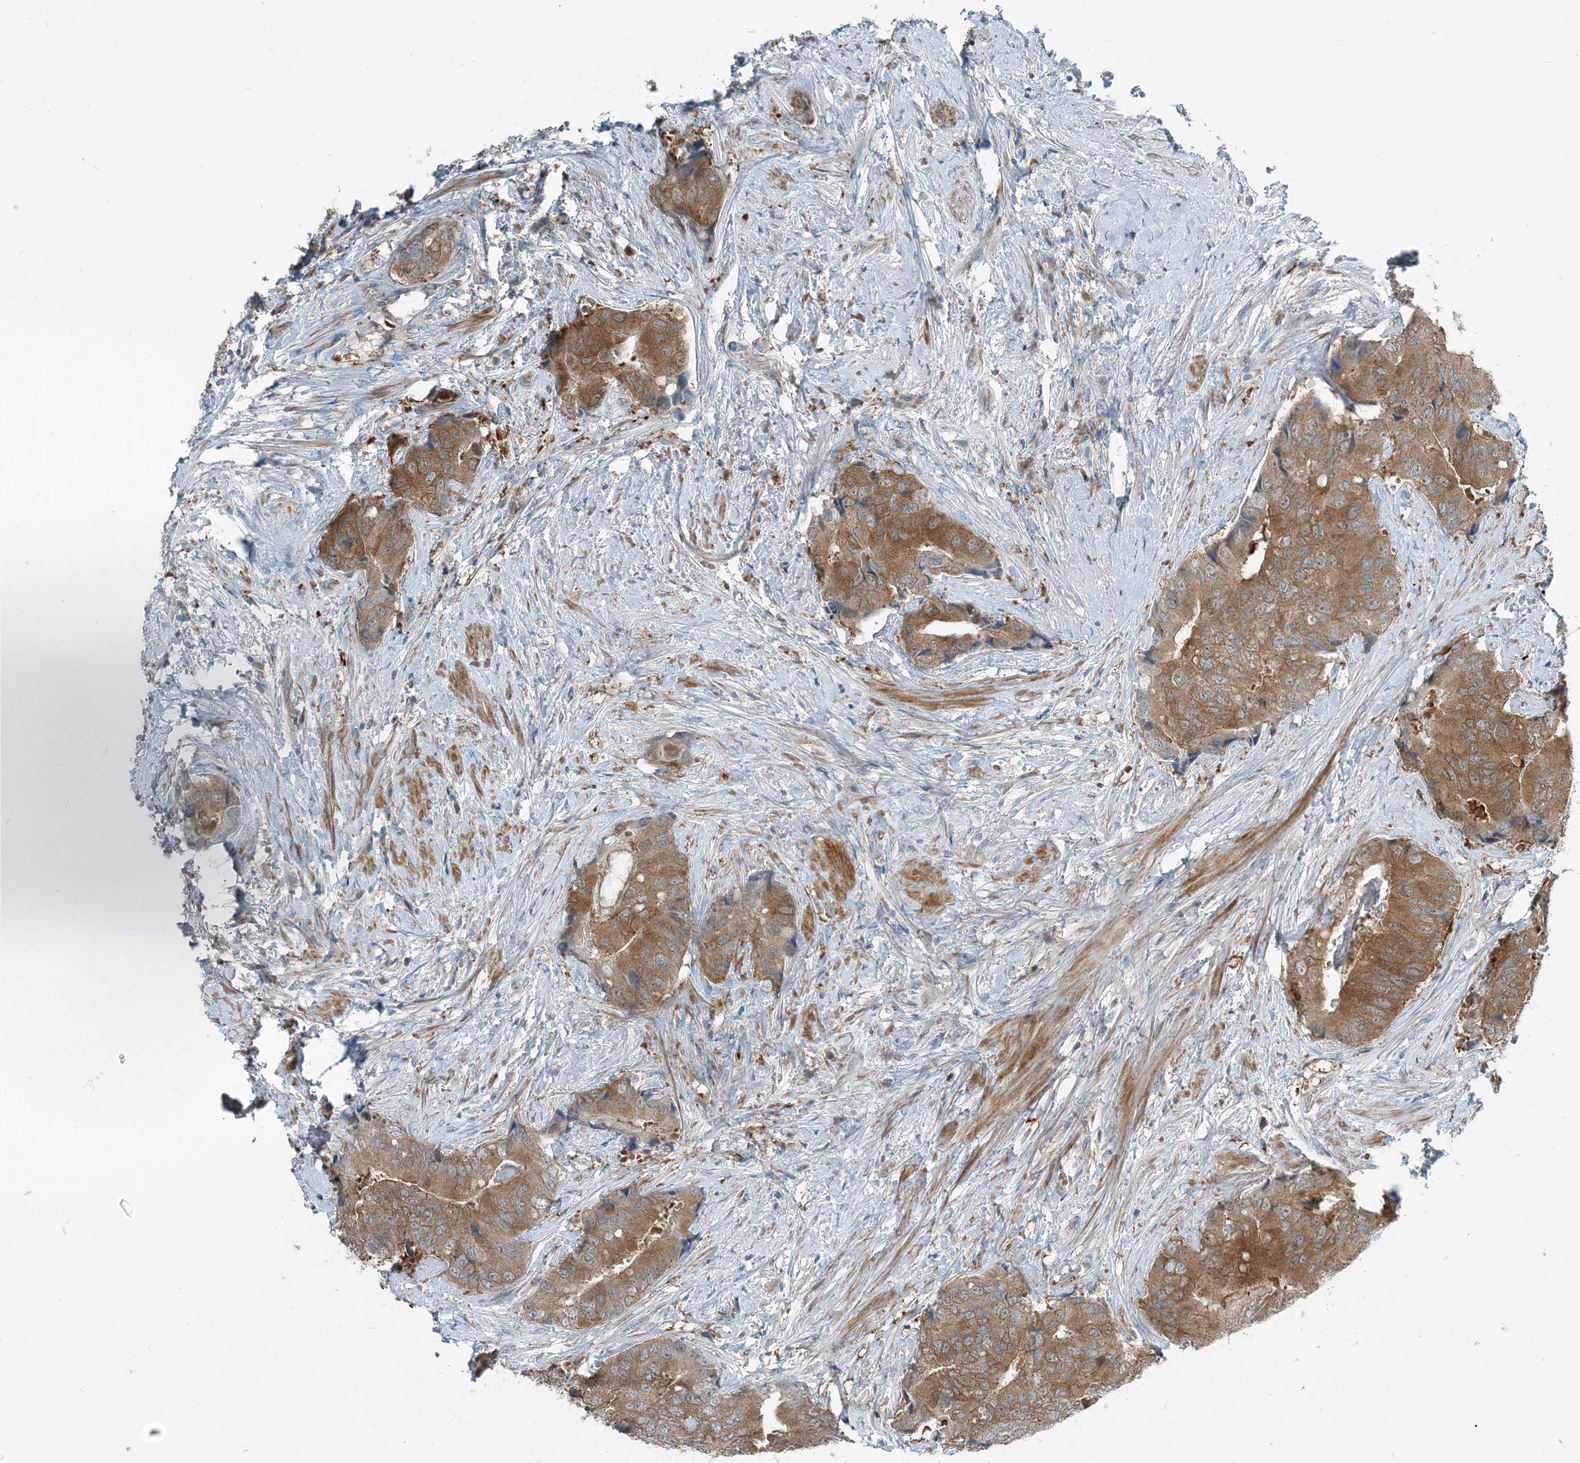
{"staining": {"intensity": "moderate", "quantity": ">75%", "location": "cytoplasmic/membranous"}, "tissue": "prostate cancer", "cell_type": "Tumor cells", "image_type": "cancer", "snomed": [{"axis": "morphology", "description": "Adenocarcinoma, High grade"}, {"axis": "topography", "description": "Prostate"}], "caption": "Immunohistochemistry image of neoplastic tissue: high-grade adenocarcinoma (prostate) stained using IHC shows medium levels of moderate protein expression localized specifically in the cytoplasmic/membranous of tumor cells, appearing as a cytoplasmic/membranous brown color.", "gene": "ARMH1", "patient": {"sex": "male", "age": 70}}